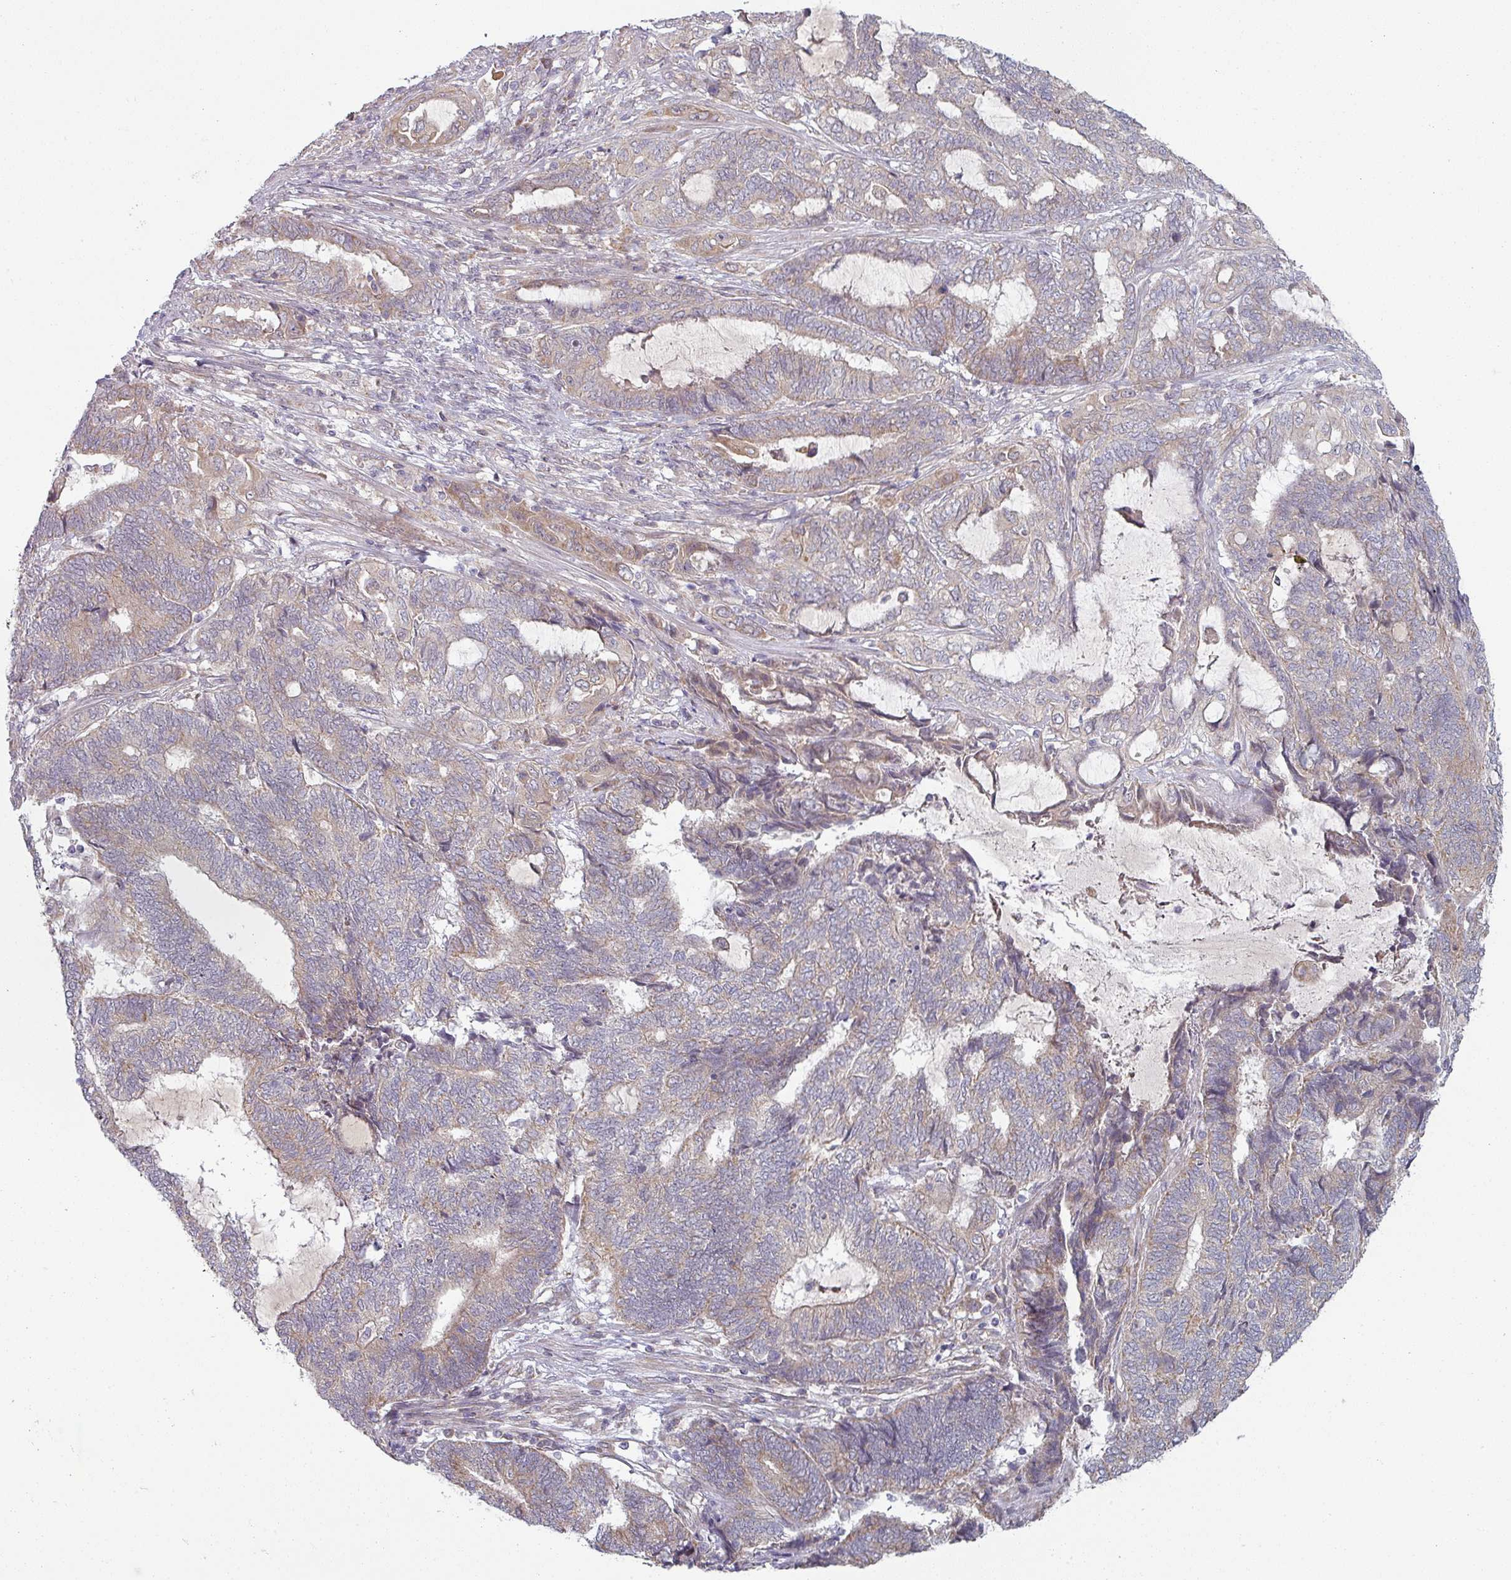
{"staining": {"intensity": "weak", "quantity": "<25%", "location": "cytoplasmic/membranous"}, "tissue": "endometrial cancer", "cell_type": "Tumor cells", "image_type": "cancer", "snomed": [{"axis": "morphology", "description": "Adenocarcinoma, NOS"}, {"axis": "topography", "description": "Uterus"}, {"axis": "topography", "description": "Endometrium"}], "caption": "This is an IHC histopathology image of human adenocarcinoma (endometrial). There is no positivity in tumor cells.", "gene": "PLEKHJ1", "patient": {"sex": "female", "age": 70}}